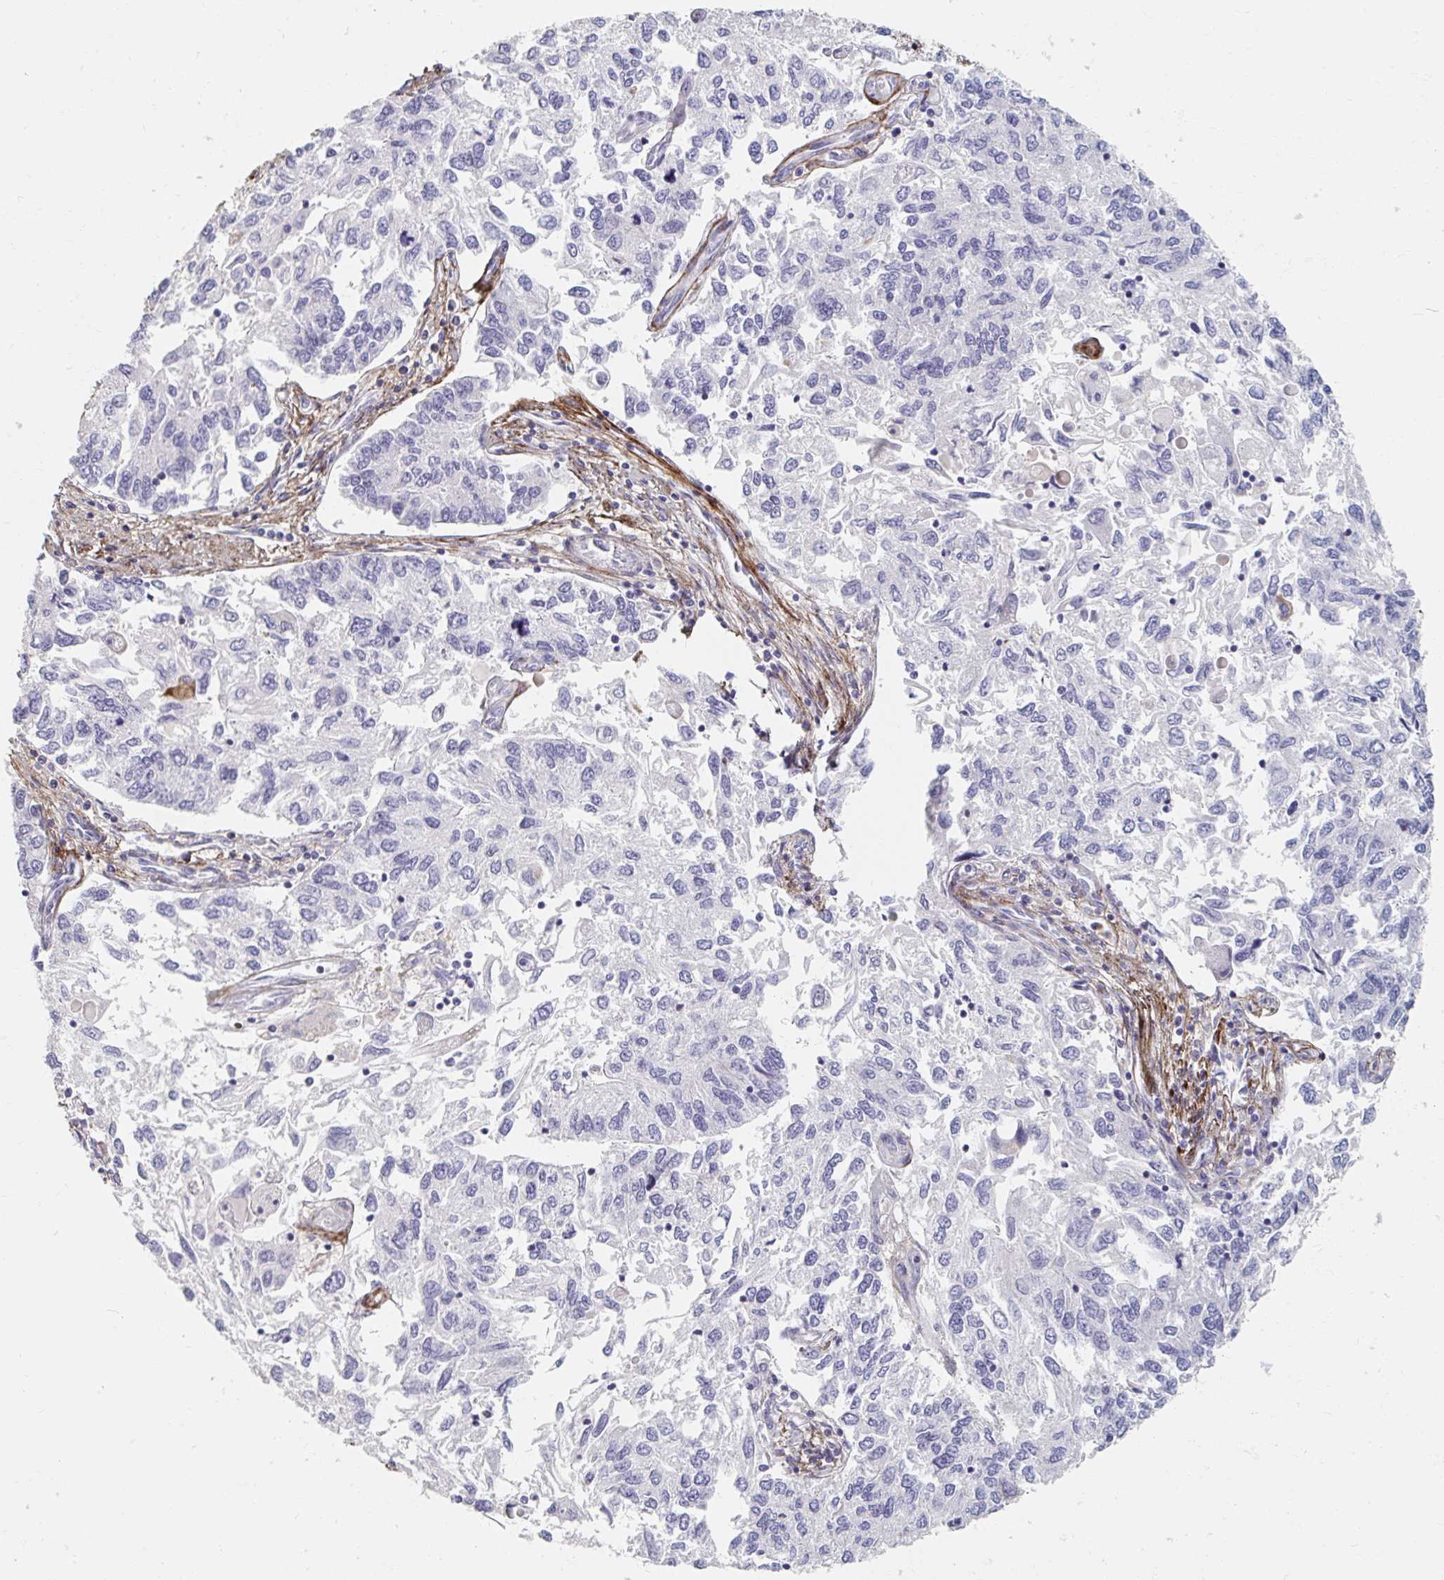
{"staining": {"intensity": "moderate", "quantity": "25%-75%", "location": "cytoplasmic/membranous"}, "tissue": "endometrial cancer", "cell_type": "Tumor cells", "image_type": "cancer", "snomed": [{"axis": "morphology", "description": "Carcinoma, NOS"}, {"axis": "topography", "description": "Uterus"}], "caption": "Carcinoma (endometrial) stained with a brown dye displays moderate cytoplasmic/membranous positive positivity in approximately 25%-75% of tumor cells.", "gene": "MAVS", "patient": {"sex": "female", "age": 76}}